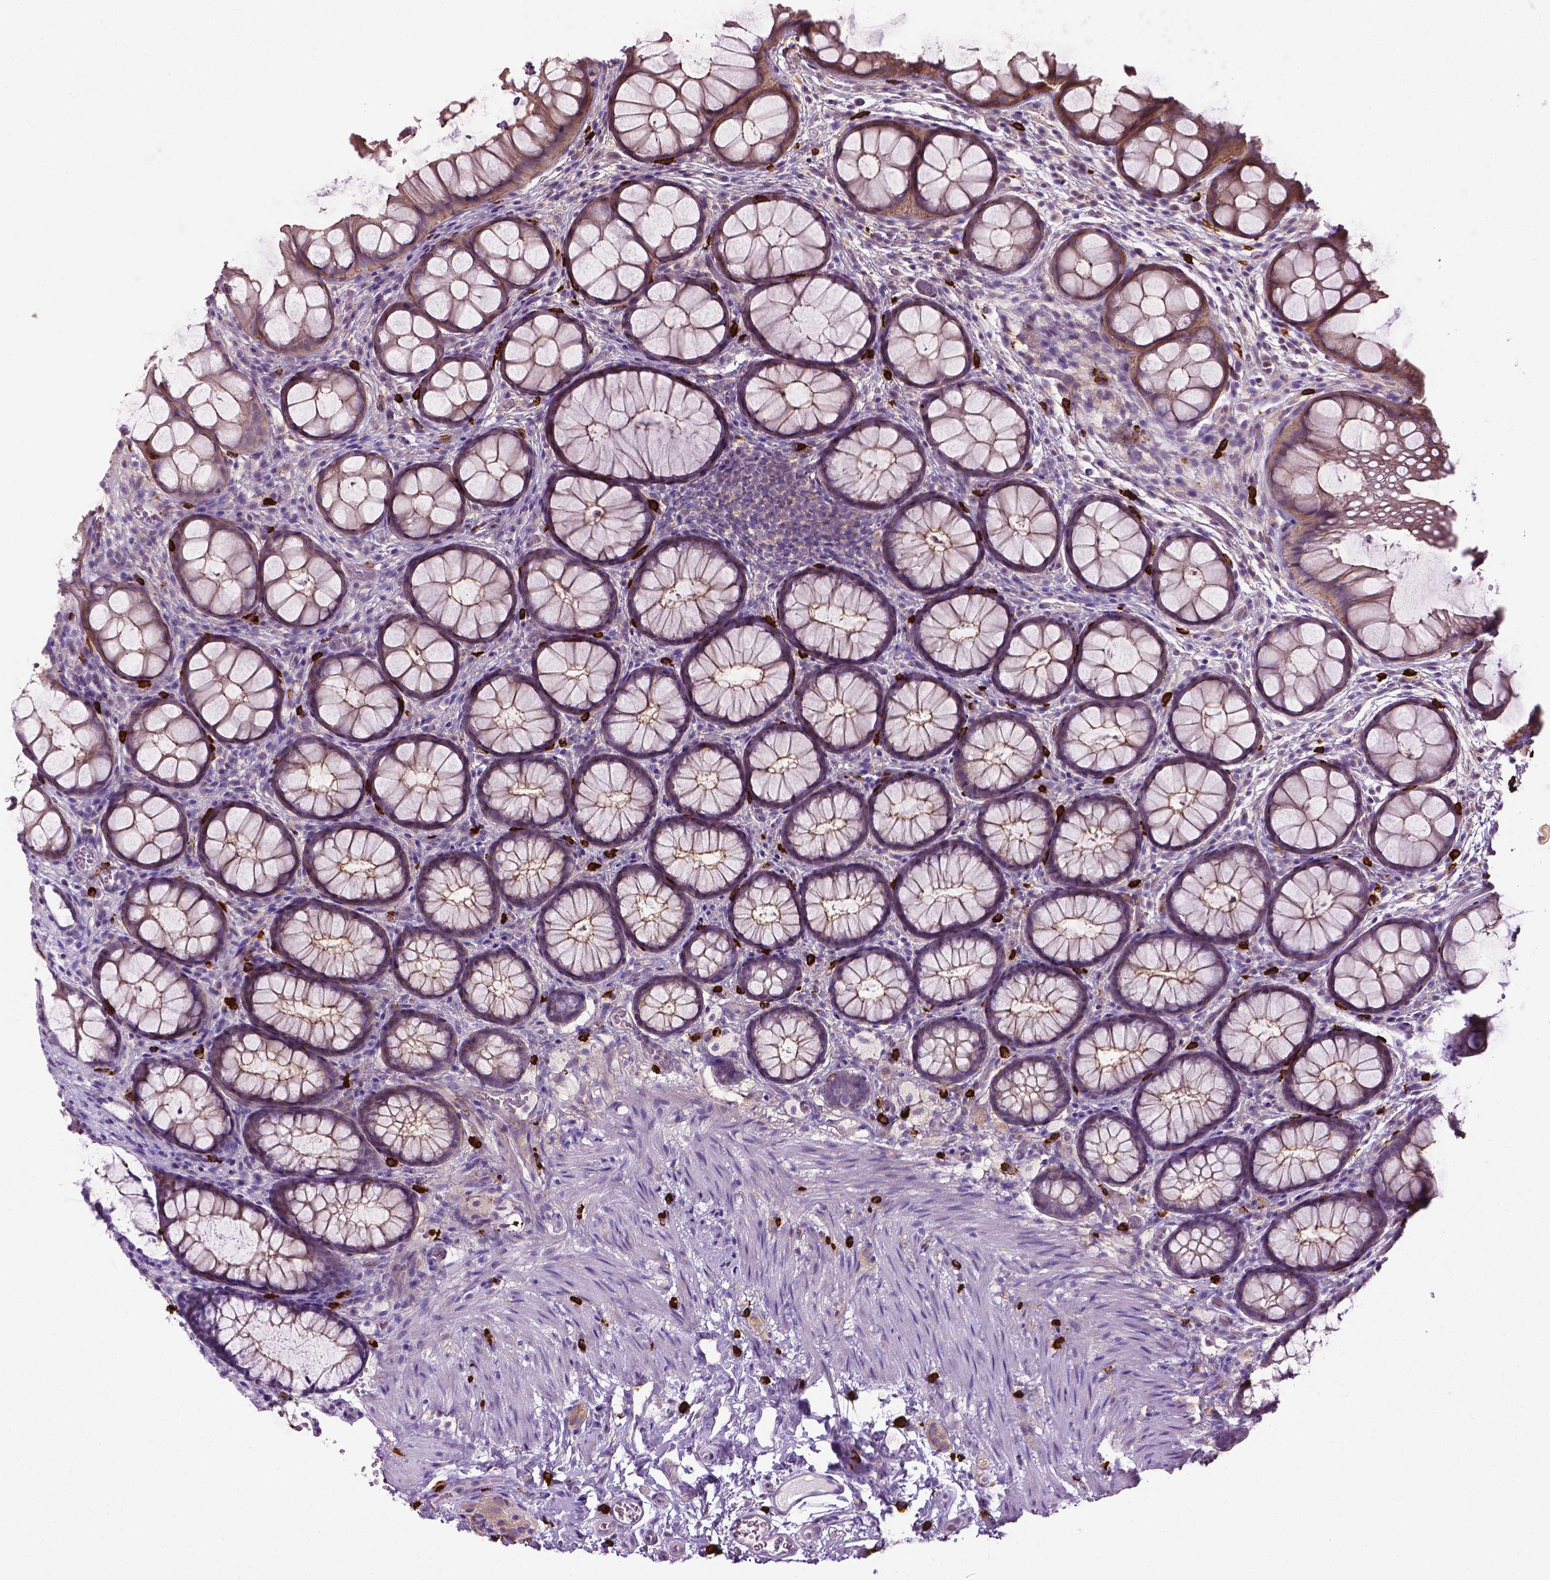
{"staining": {"intensity": "weak", "quantity": "25%-75%", "location": "cytoplasmic/membranous"}, "tissue": "rectum", "cell_type": "Glandular cells", "image_type": "normal", "snomed": [{"axis": "morphology", "description": "Normal tissue, NOS"}, {"axis": "topography", "description": "Rectum"}], "caption": "Glandular cells show low levels of weak cytoplasmic/membranous positivity in about 25%-75% of cells in normal human rectum.", "gene": "SPECC1L", "patient": {"sex": "female", "age": 62}}